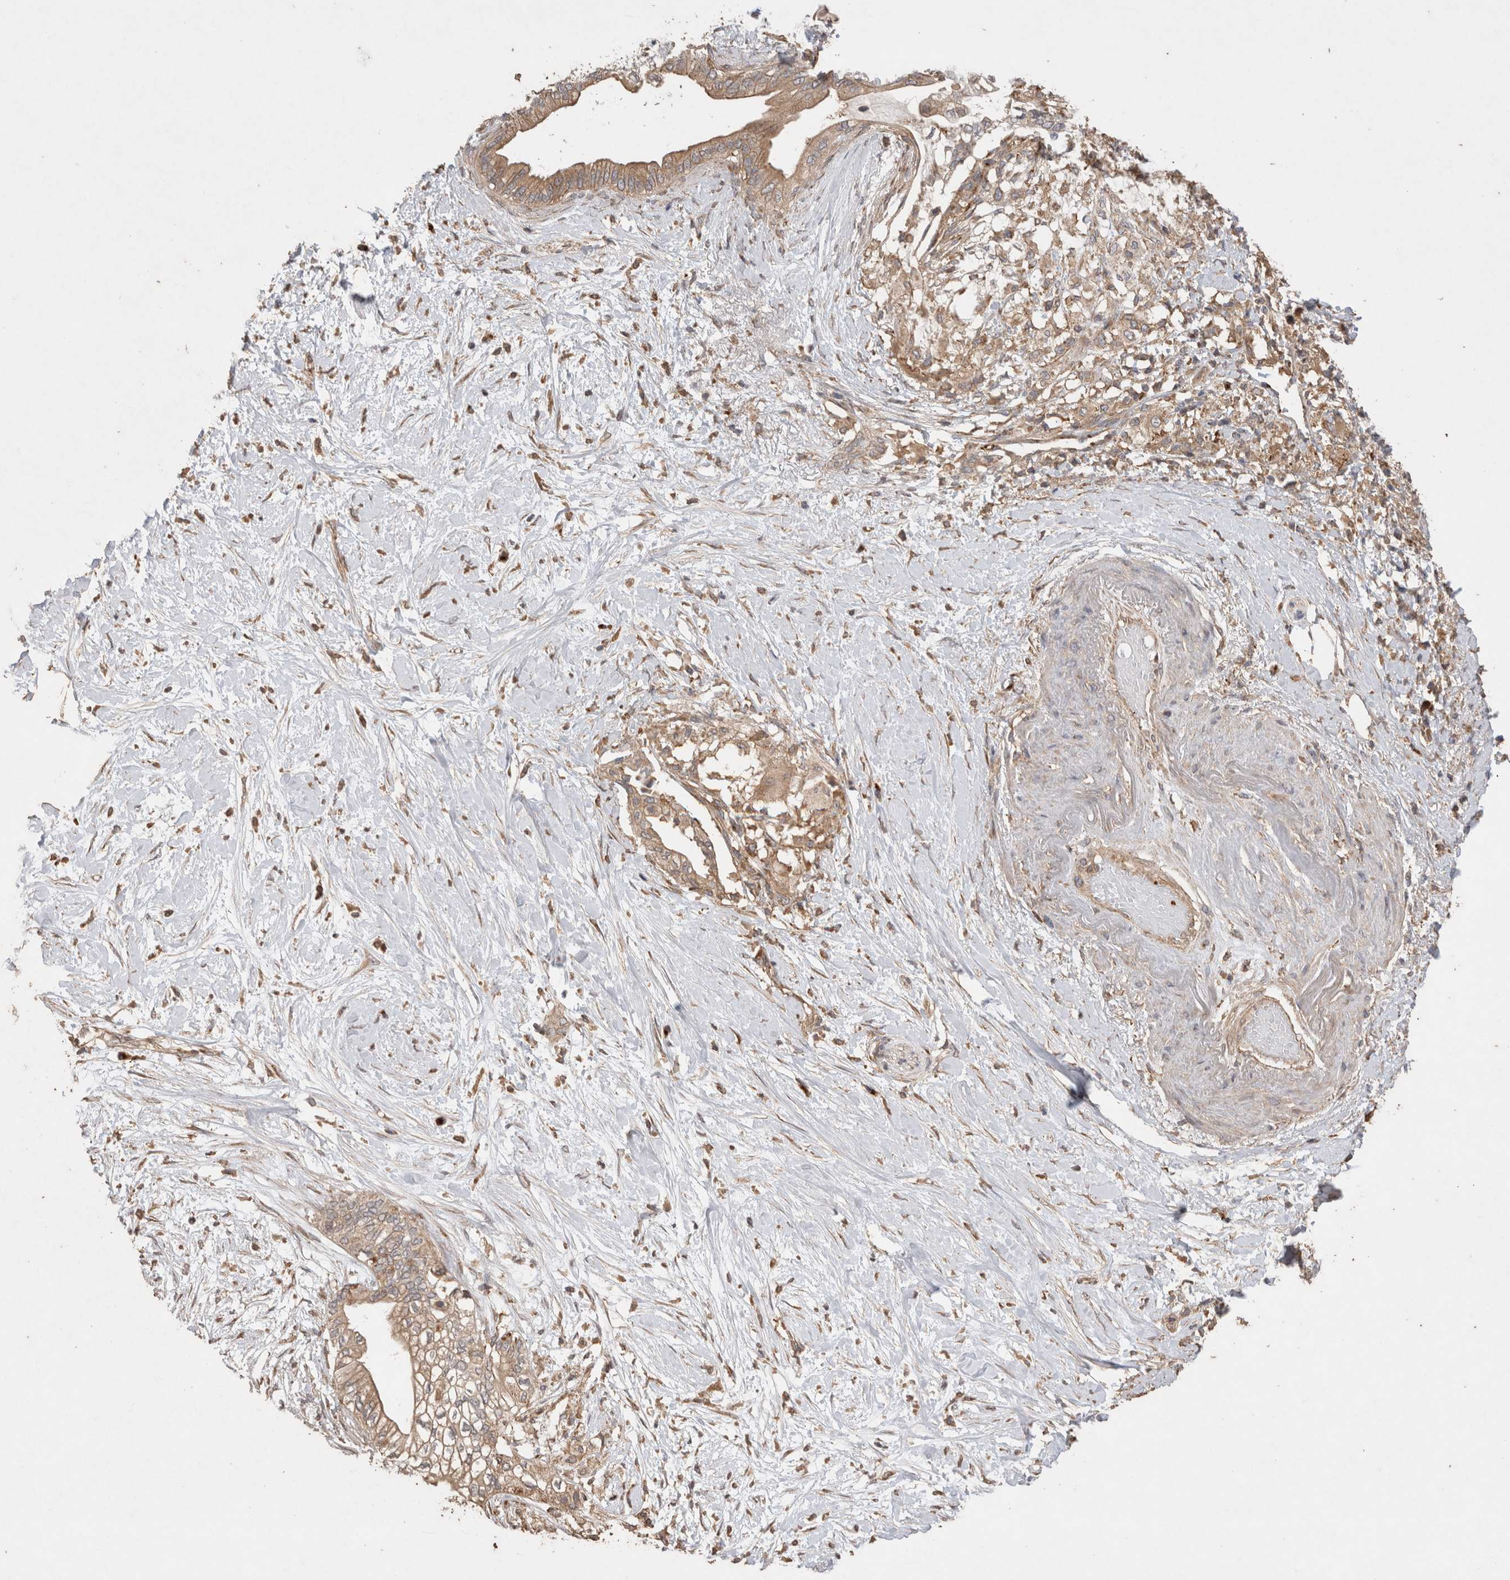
{"staining": {"intensity": "weak", "quantity": ">75%", "location": "cytoplasmic/membranous"}, "tissue": "pancreatic cancer", "cell_type": "Tumor cells", "image_type": "cancer", "snomed": [{"axis": "morphology", "description": "Normal tissue, NOS"}, {"axis": "morphology", "description": "Adenocarcinoma, NOS"}, {"axis": "topography", "description": "Pancreas"}, {"axis": "topography", "description": "Duodenum"}], "caption": "A low amount of weak cytoplasmic/membranous positivity is identified in about >75% of tumor cells in pancreatic cancer tissue. The protein is stained brown, and the nuclei are stained in blue (DAB IHC with brightfield microscopy, high magnification).", "gene": "SNX31", "patient": {"sex": "female", "age": 60}}